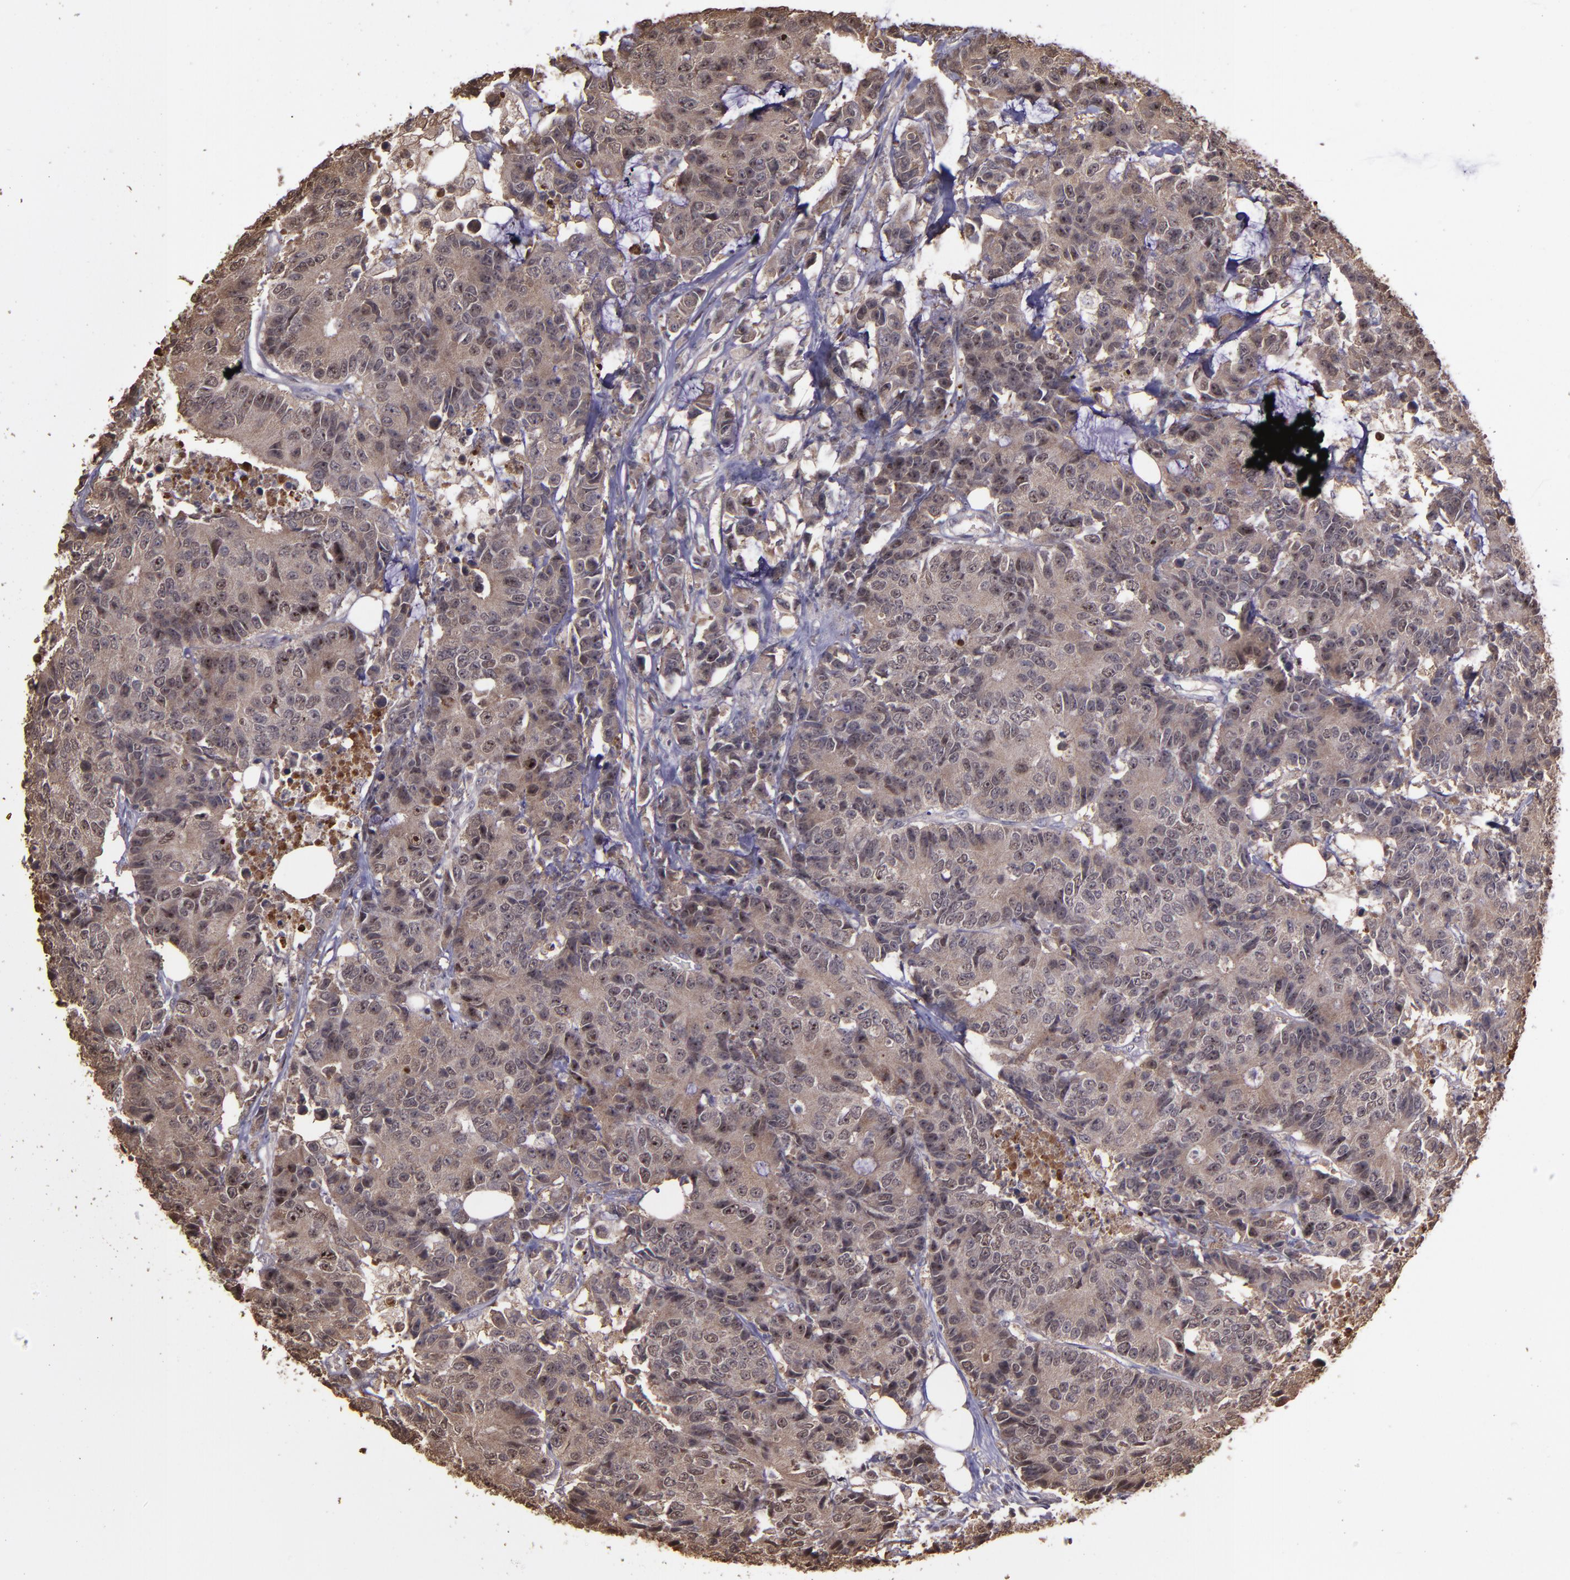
{"staining": {"intensity": "moderate", "quantity": ">75%", "location": "cytoplasmic/membranous"}, "tissue": "colorectal cancer", "cell_type": "Tumor cells", "image_type": "cancer", "snomed": [{"axis": "morphology", "description": "Adenocarcinoma, NOS"}, {"axis": "topography", "description": "Colon"}], "caption": "High-power microscopy captured an IHC histopathology image of colorectal cancer (adenocarcinoma), revealing moderate cytoplasmic/membranous expression in approximately >75% of tumor cells.", "gene": "SERPINF2", "patient": {"sex": "female", "age": 86}}